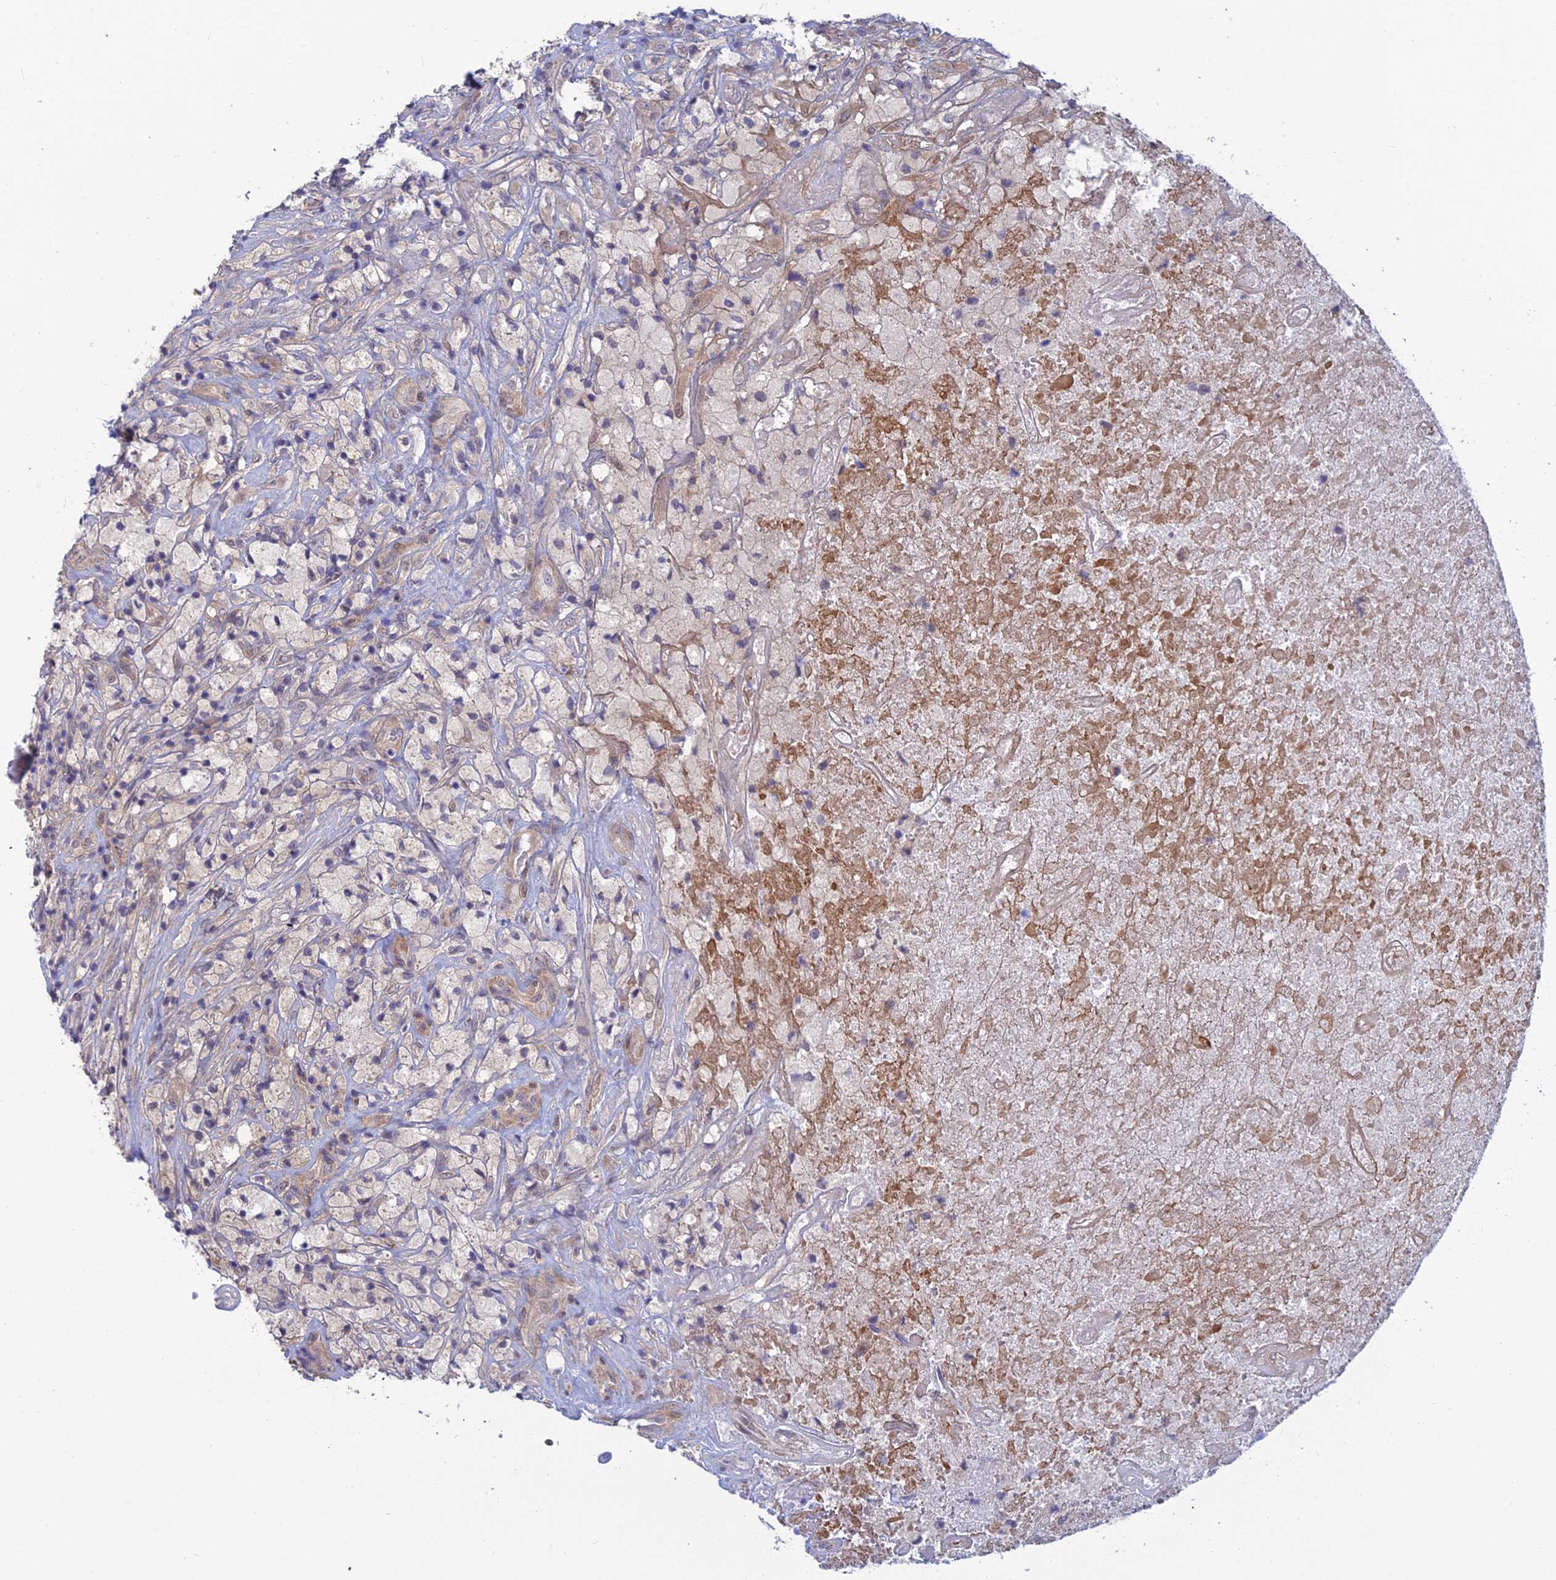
{"staining": {"intensity": "negative", "quantity": "none", "location": "none"}, "tissue": "glioma", "cell_type": "Tumor cells", "image_type": "cancer", "snomed": [{"axis": "morphology", "description": "Glioma, malignant, High grade"}, {"axis": "topography", "description": "Brain"}], "caption": "DAB immunohistochemical staining of human malignant glioma (high-grade) exhibits no significant expression in tumor cells. (DAB (3,3'-diaminobenzidine) immunohistochemistry visualized using brightfield microscopy, high magnification).", "gene": "SRA1", "patient": {"sex": "male", "age": 69}}